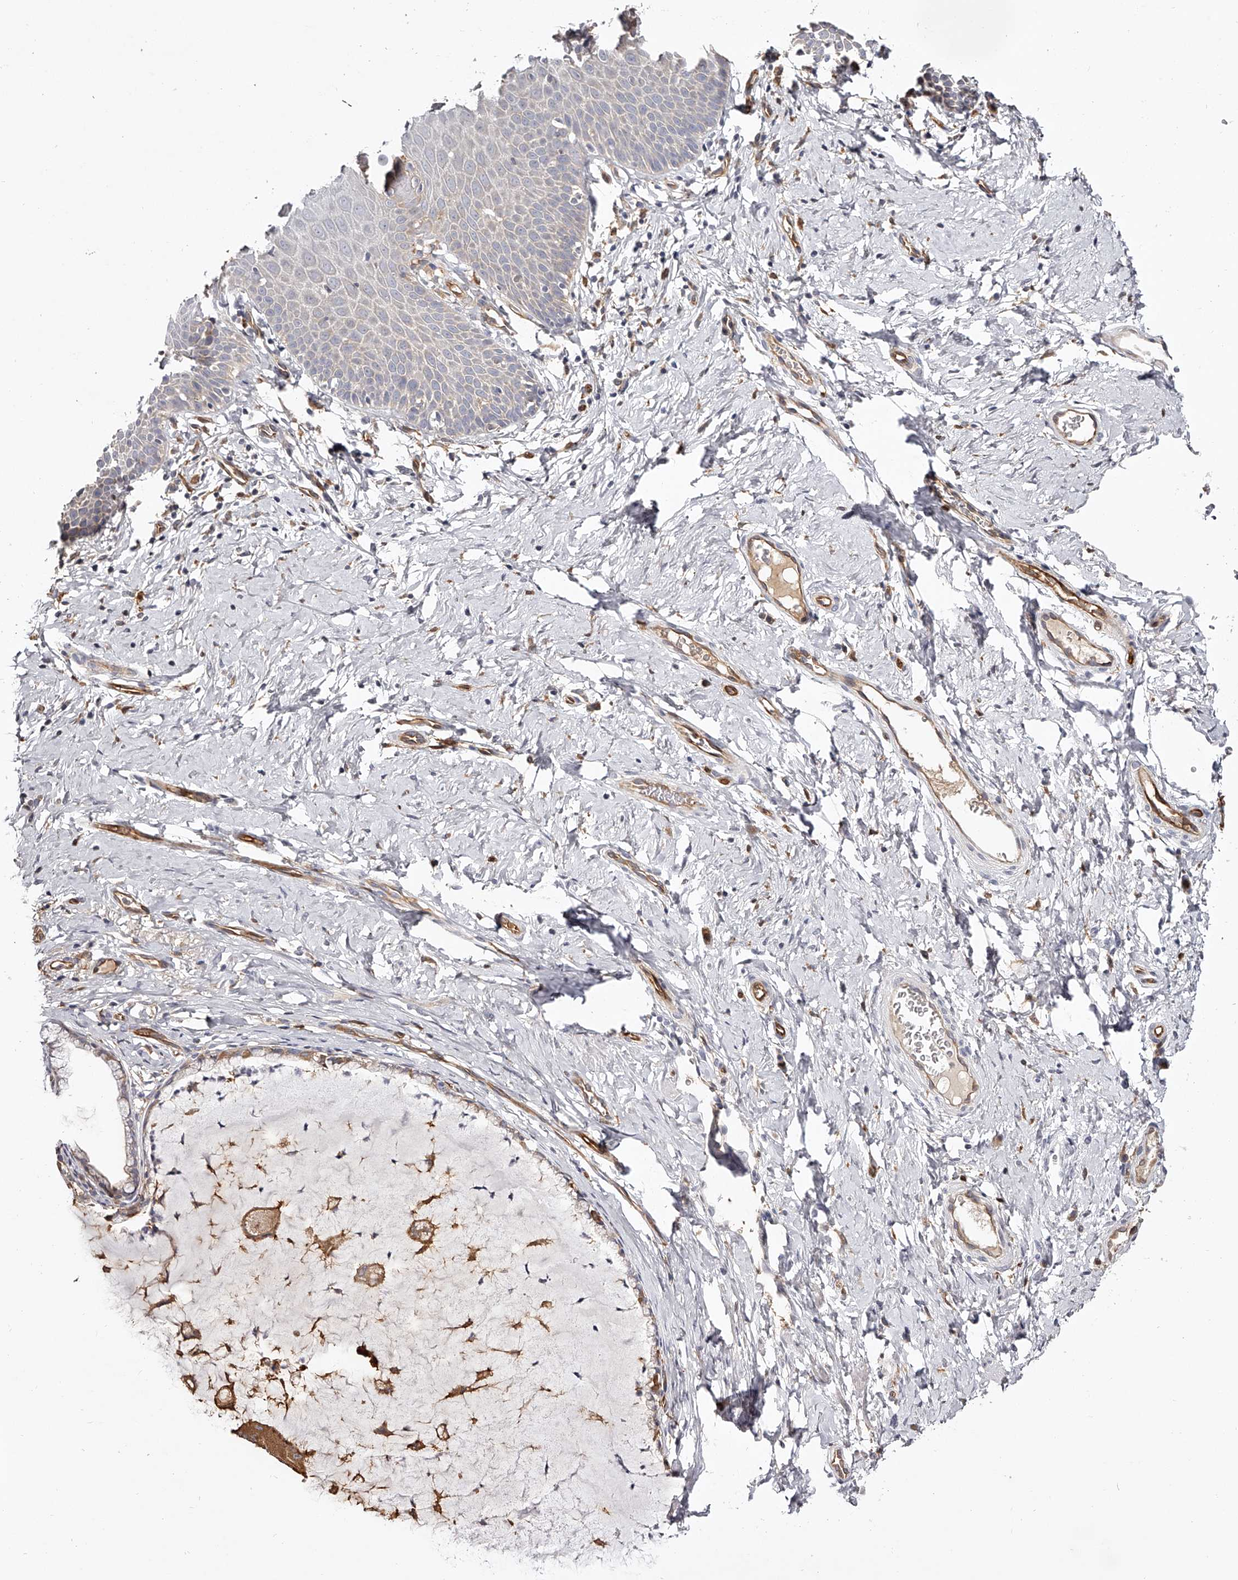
{"staining": {"intensity": "moderate", "quantity": "<25%", "location": "cytoplasmic/membranous"}, "tissue": "cervix", "cell_type": "Glandular cells", "image_type": "normal", "snomed": [{"axis": "morphology", "description": "Normal tissue, NOS"}, {"axis": "topography", "description": "Cervix"}], "caption": "Approximately <25% of glandular cells in benign human cervix exhibit moderate cytoplasmic/membranous protein expression as visualized by brown immunohistochemical staining.", "gene": "LAP3", "patient": {"sex": "female", "age": 36}}